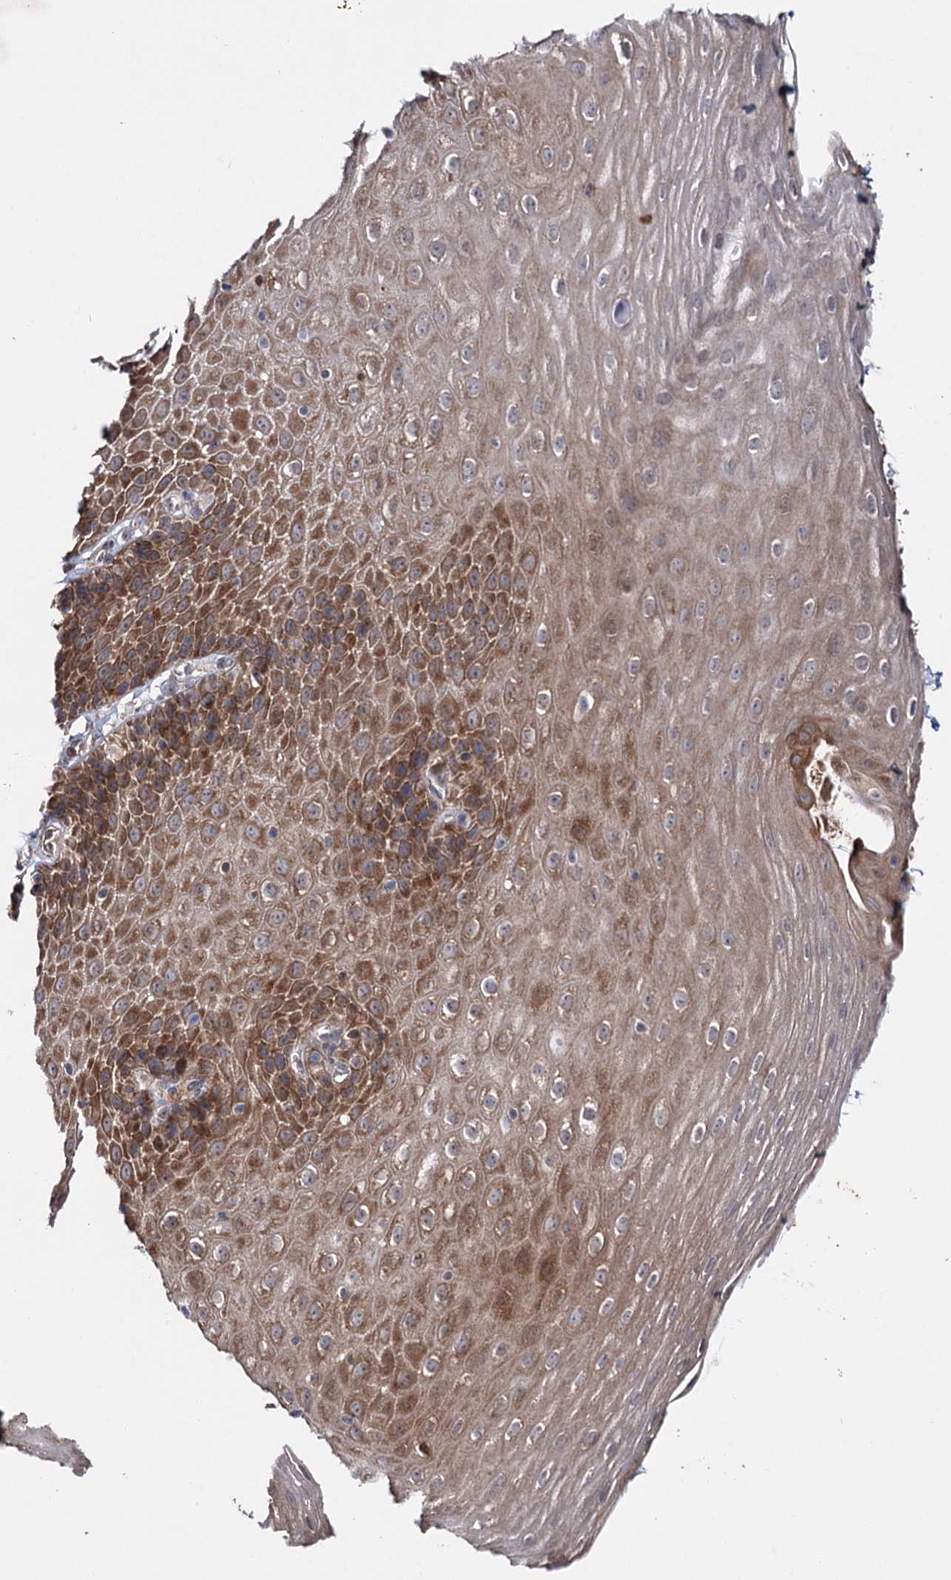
{"staining": {"intensity": "moderate", "quantity": ">75%", "location": "cytoplasmic/membranous"}, "tissue": "esophagus", "cell_type": "Squamous epithelial cells", "image_type": "normal", "snomed": [{"axis": "morphology", "description": "Normal tissue, NOS"}, {"axis": "topography", "description": "Esophagus"}], "caption": "Unremarkable esophagus demonstrates moderate cytoplasmic/membranous expression in approximately >75% of squamous epithelial cells, visualized by immunohistochemistry. Using DAB (brown) and hematoxylin (blue) stains, captured at high magnification using brightfield microscopy.", "gene": "PTPN3", "patient": {"sex": "female", "age": 61}}